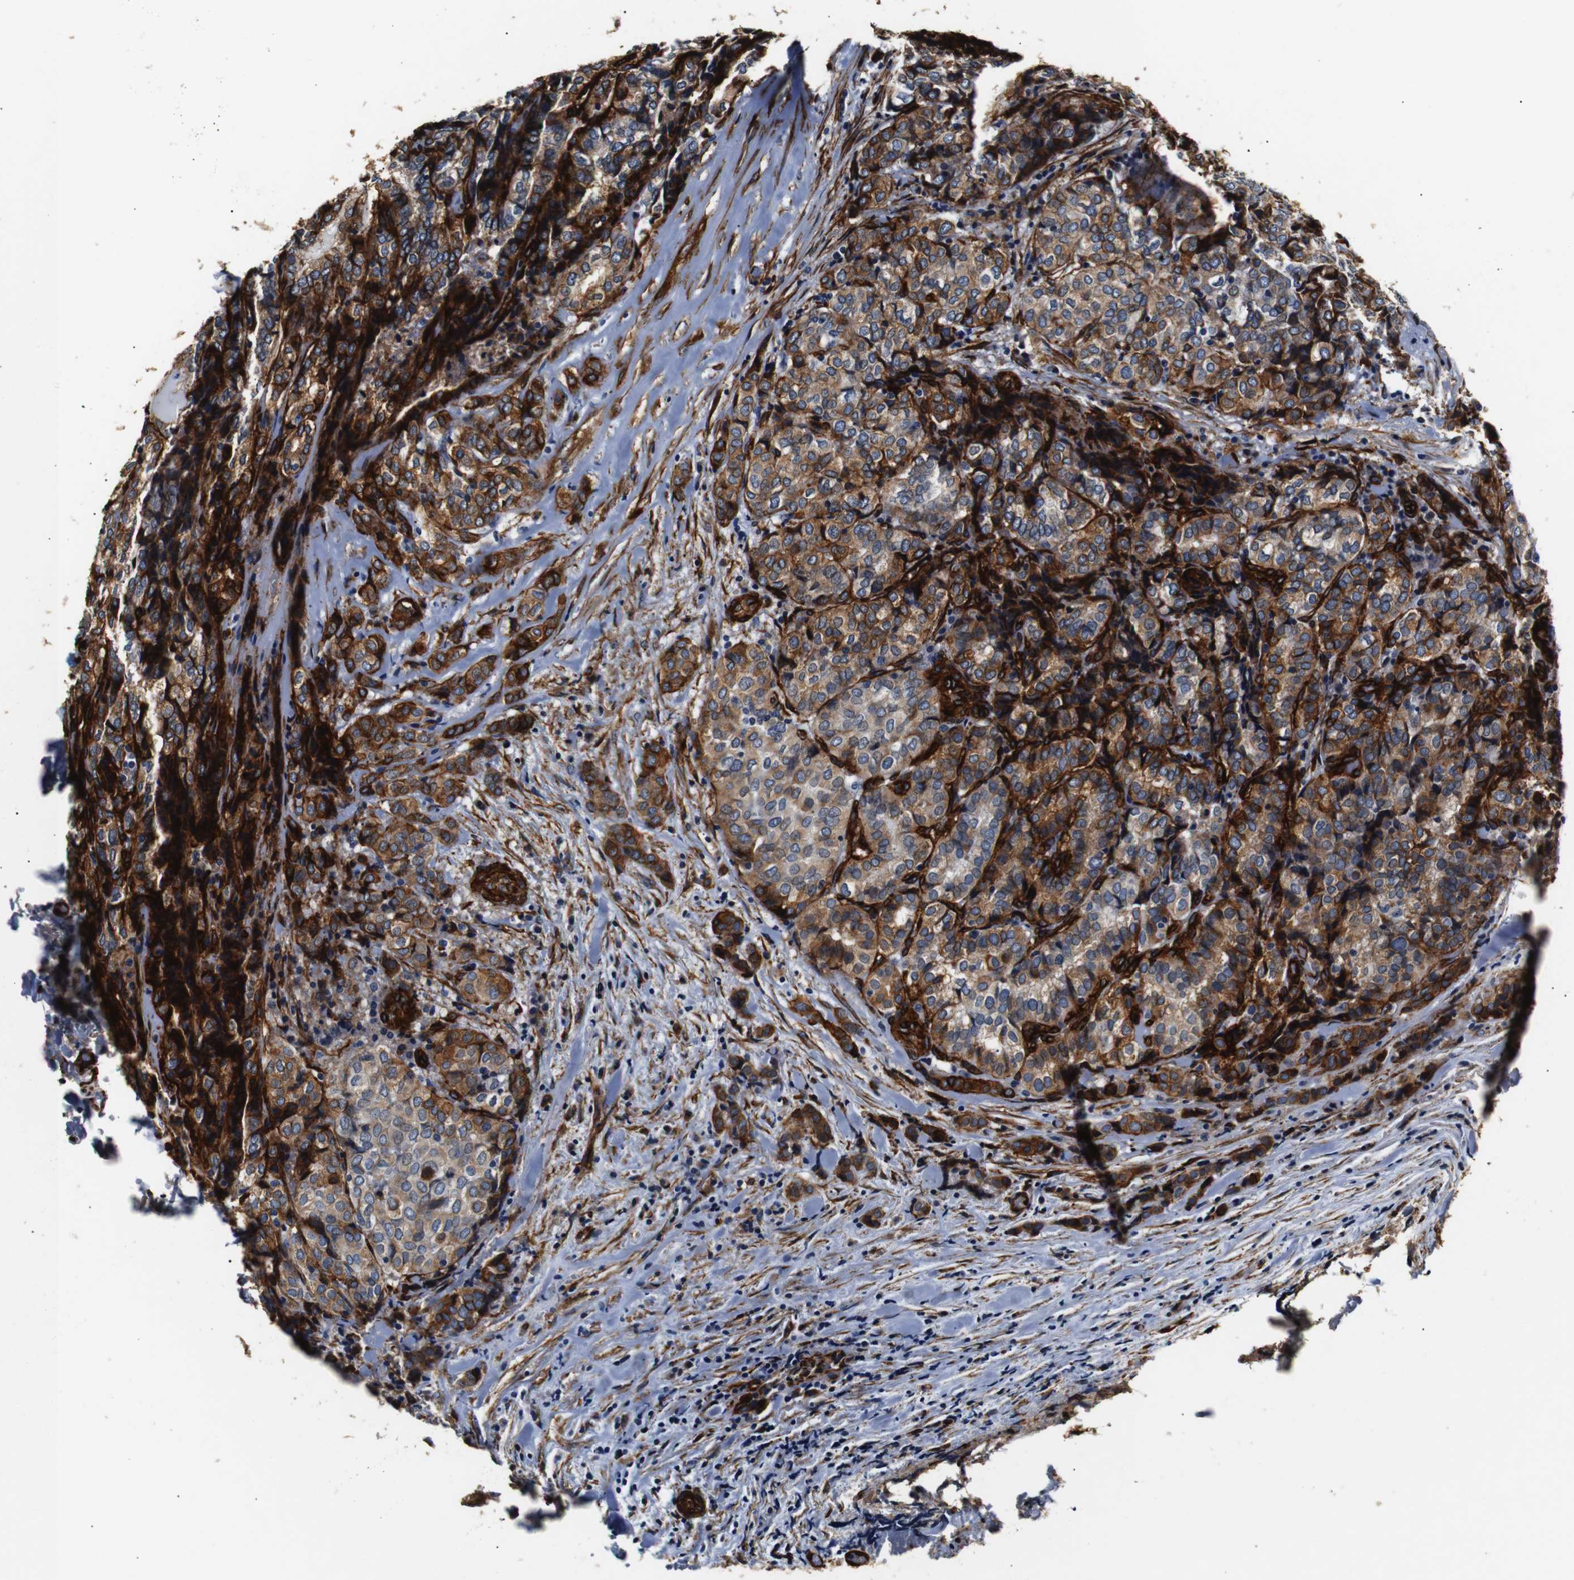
{"staining": {"intensity": "strong", "quantity": ">75%", "location": "cytoplasmic/membranous"}, "tissue": "thyroid cancer", "cell_type": "Tumor cells", "image_type": "cancer", "snomed": [{"axis": "morphology", "description": "Normal tissue, NOS"}, {"axis": "morphology", "description": "Papillary adenocarcinoma, NOS"}, {"axis": "topography", "description": "Thyroid gland"}], "caption": "An IHC micrograph of neoplastic tissue is shown. Protein staining in brown labels strong cytoplasmic/membranous positivity in thyroid cancer within tumor cells. (IHC, brightfield microscopy, high magnification).", "gene": "CAV2", "patient": {"sex": "female", "age": 30}}